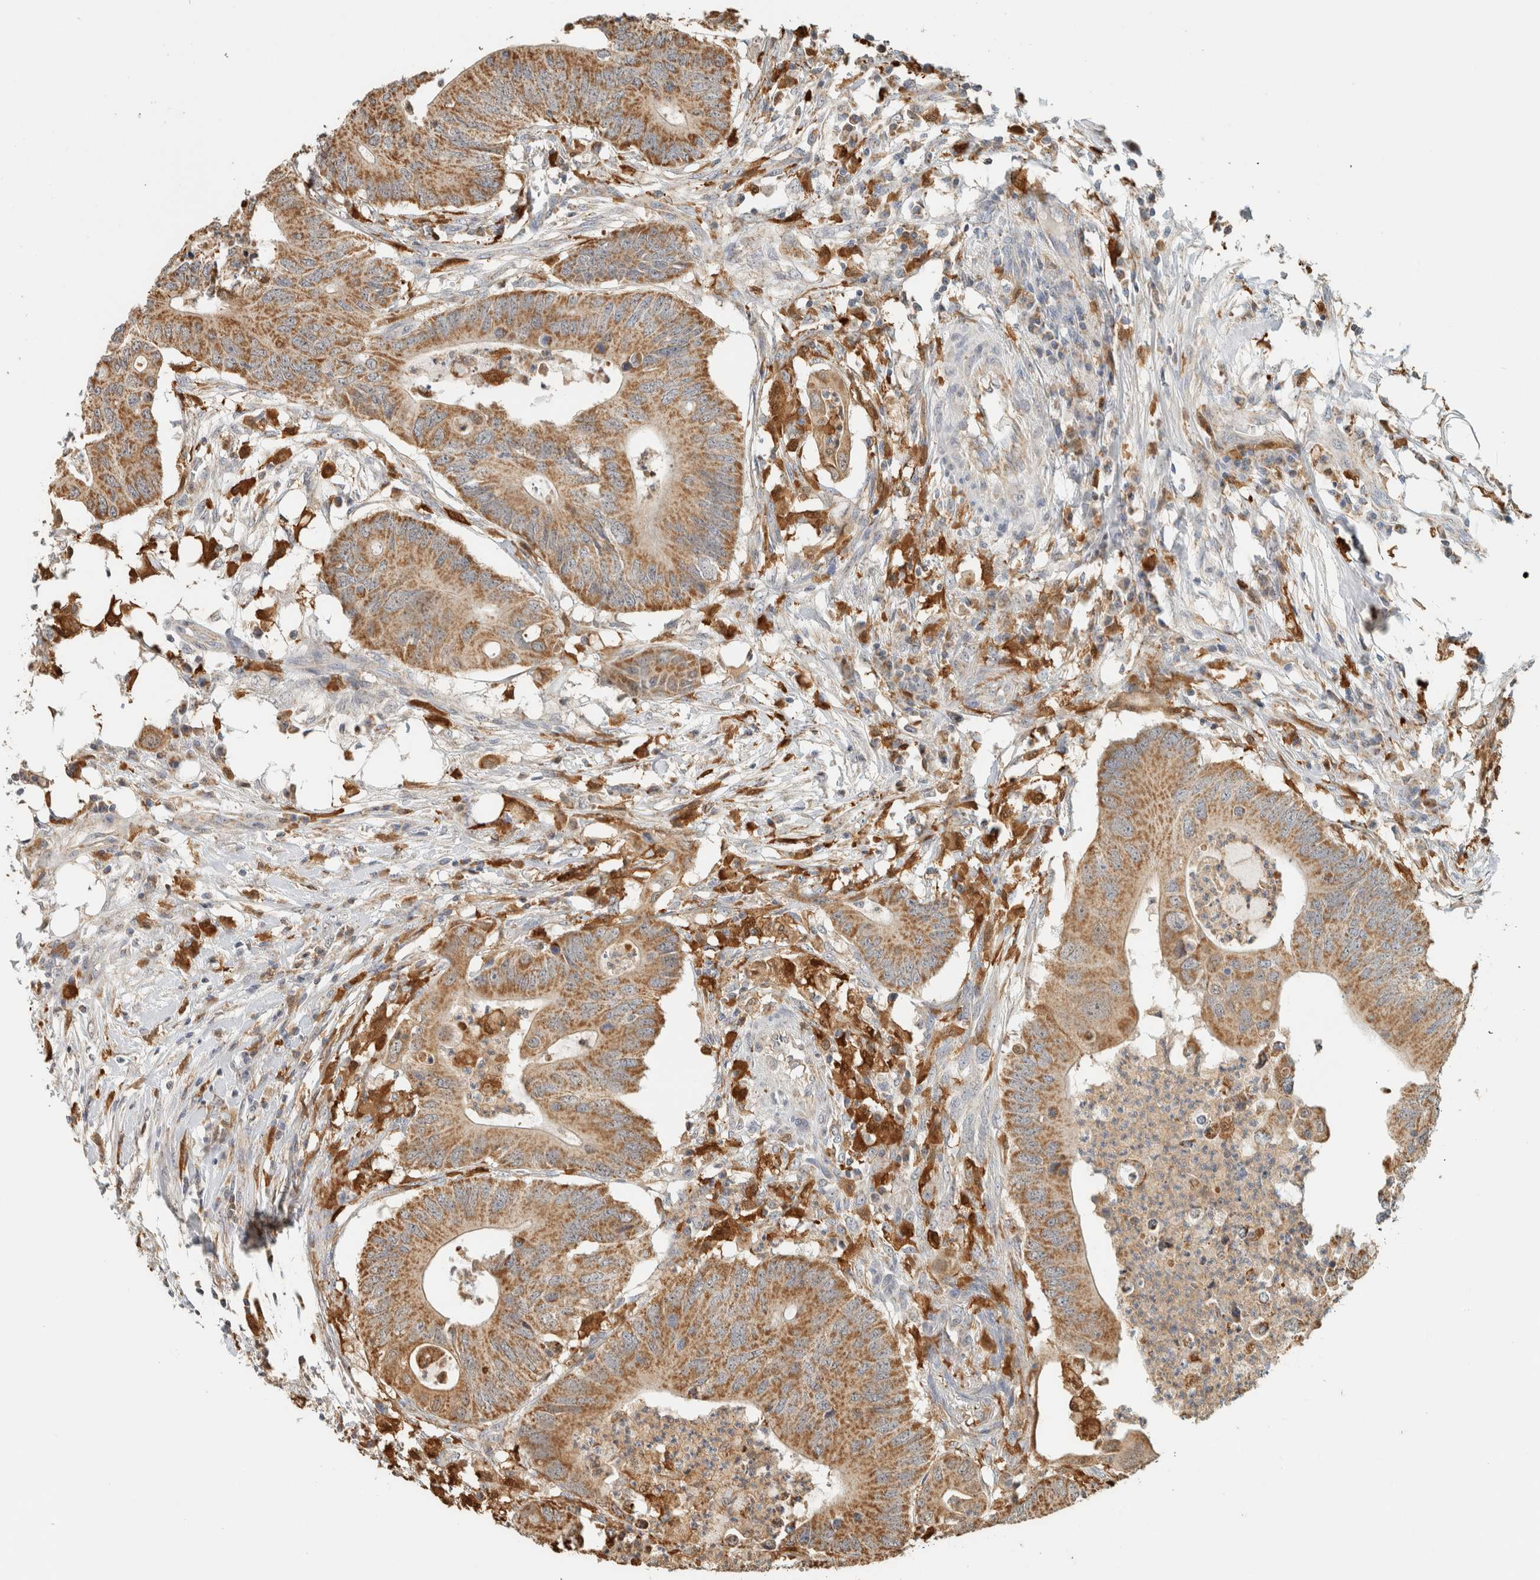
{"staining": {"intensity": "moderate", "quantity": ">75%", "location": "cytoplasmic/membranous"}, "tissue": "colorectal cancer", "cell_type": "Tumor cells", "image_type": "cancer", "snomed": [{"axis": "morphology", "description": "Adenocarcinoma, NOS"}, {"axis": "topography", "description": "Colon"}], "caption": "DAB (3,3'-diaminobenzidine) immunohistochemical staining of human adenocarcinoma (colorectal) shows moderate cytoplasmic/membranous protein positivity in approximately >75% of tumor cells. (Brightfield microscopy of DAB IHC at high magnification).", "gene": "CAPG", "patient": {"sex": "male", "age": 71}}